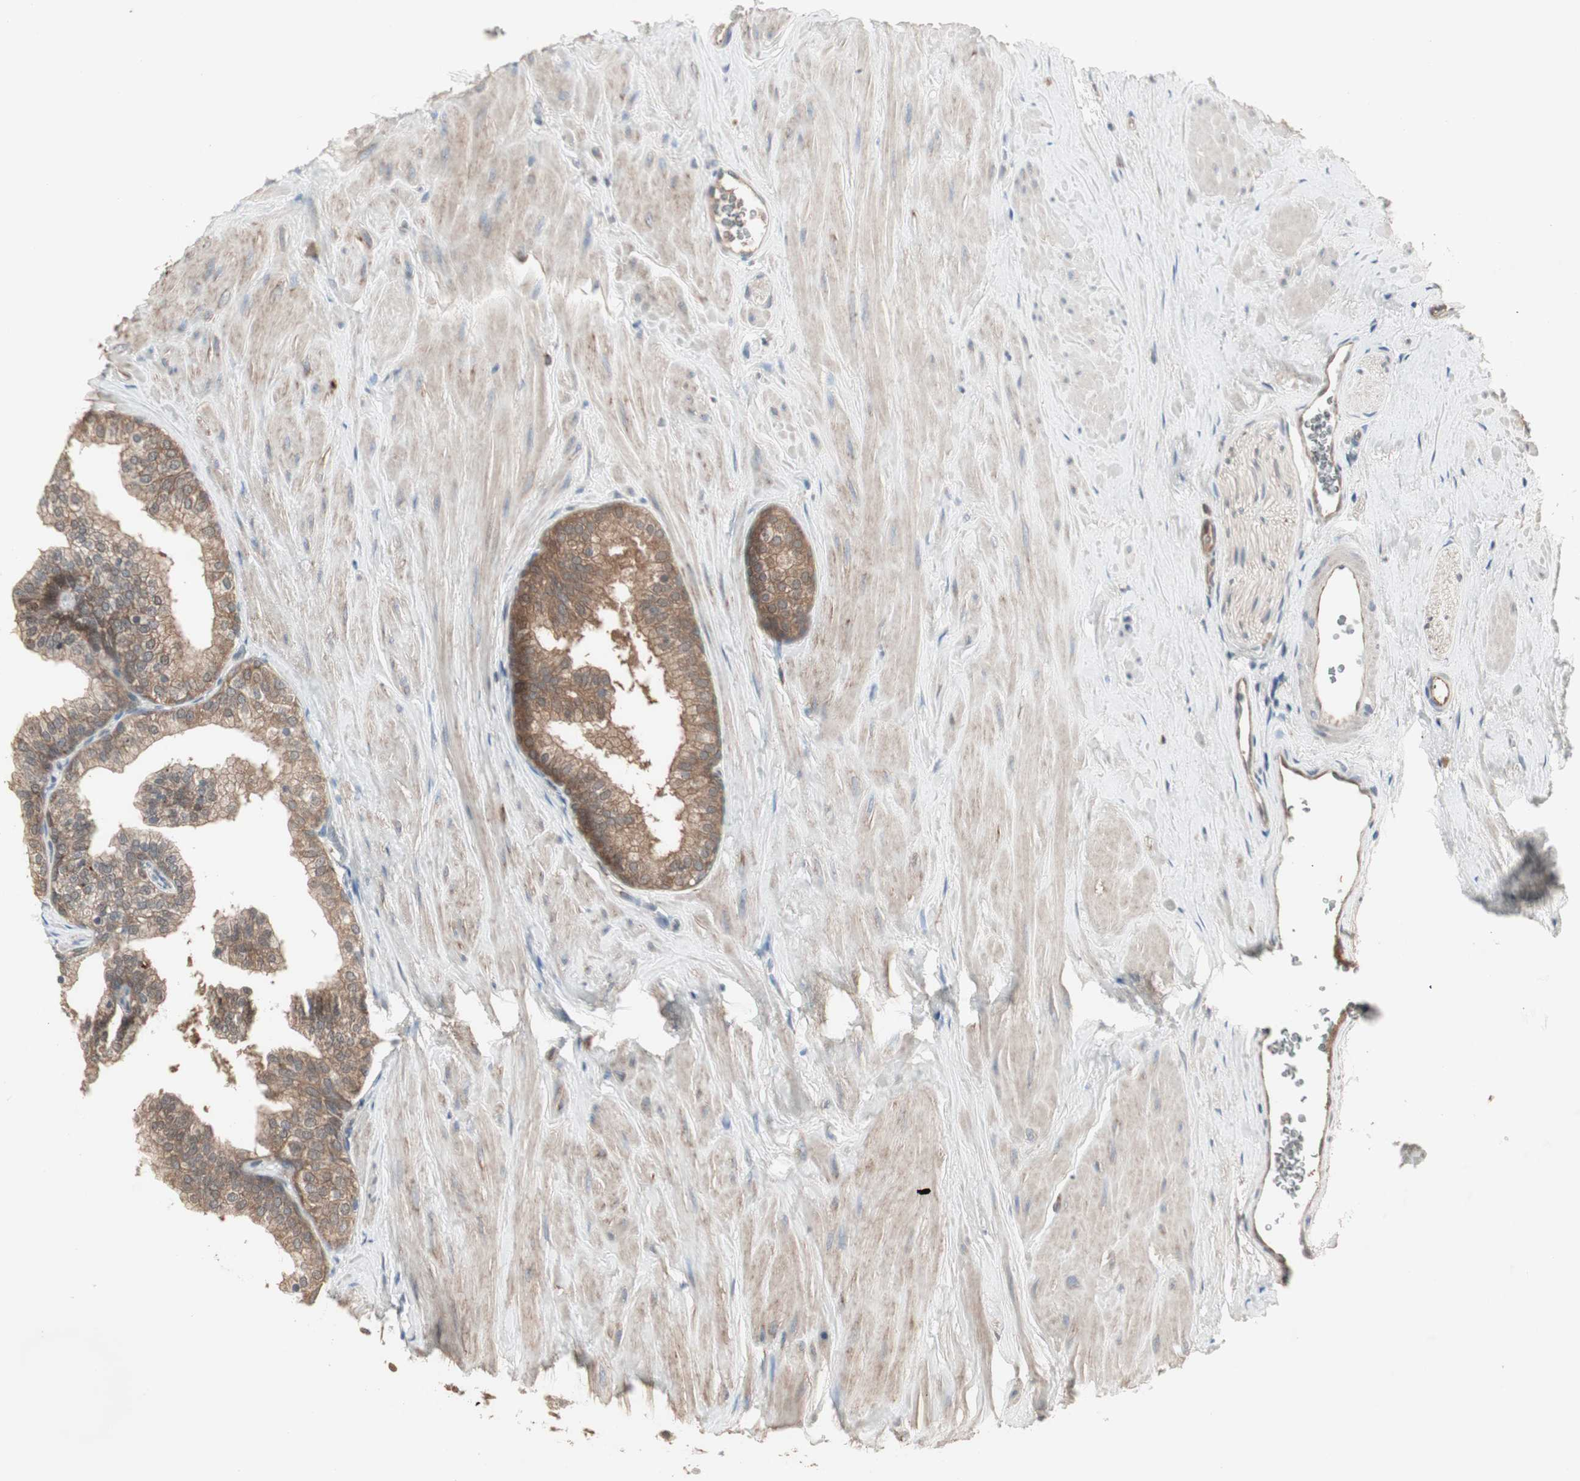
{"staining": {"intensity": "moderate", "quantity": ">75%", "location": "cytoplasmic/membranous"}, "tissue": "prostate", "cell_type": "Glandular cells", "image_type": "normal", "snomed": [{"axis": "morphology", "description": "Normal tissue, NOS"}, {"axis": "topography", "description": "Prostate"}], "caption": "IHC histopathology image of unremarkable human prostate stained for a protein (brown), which exhibits medium levels of moderate cytoplasmic/membranous staining in about >75% of glandular cells.", "gene": "JMJD7", "patient": {"sex": "male", "age": 60}}